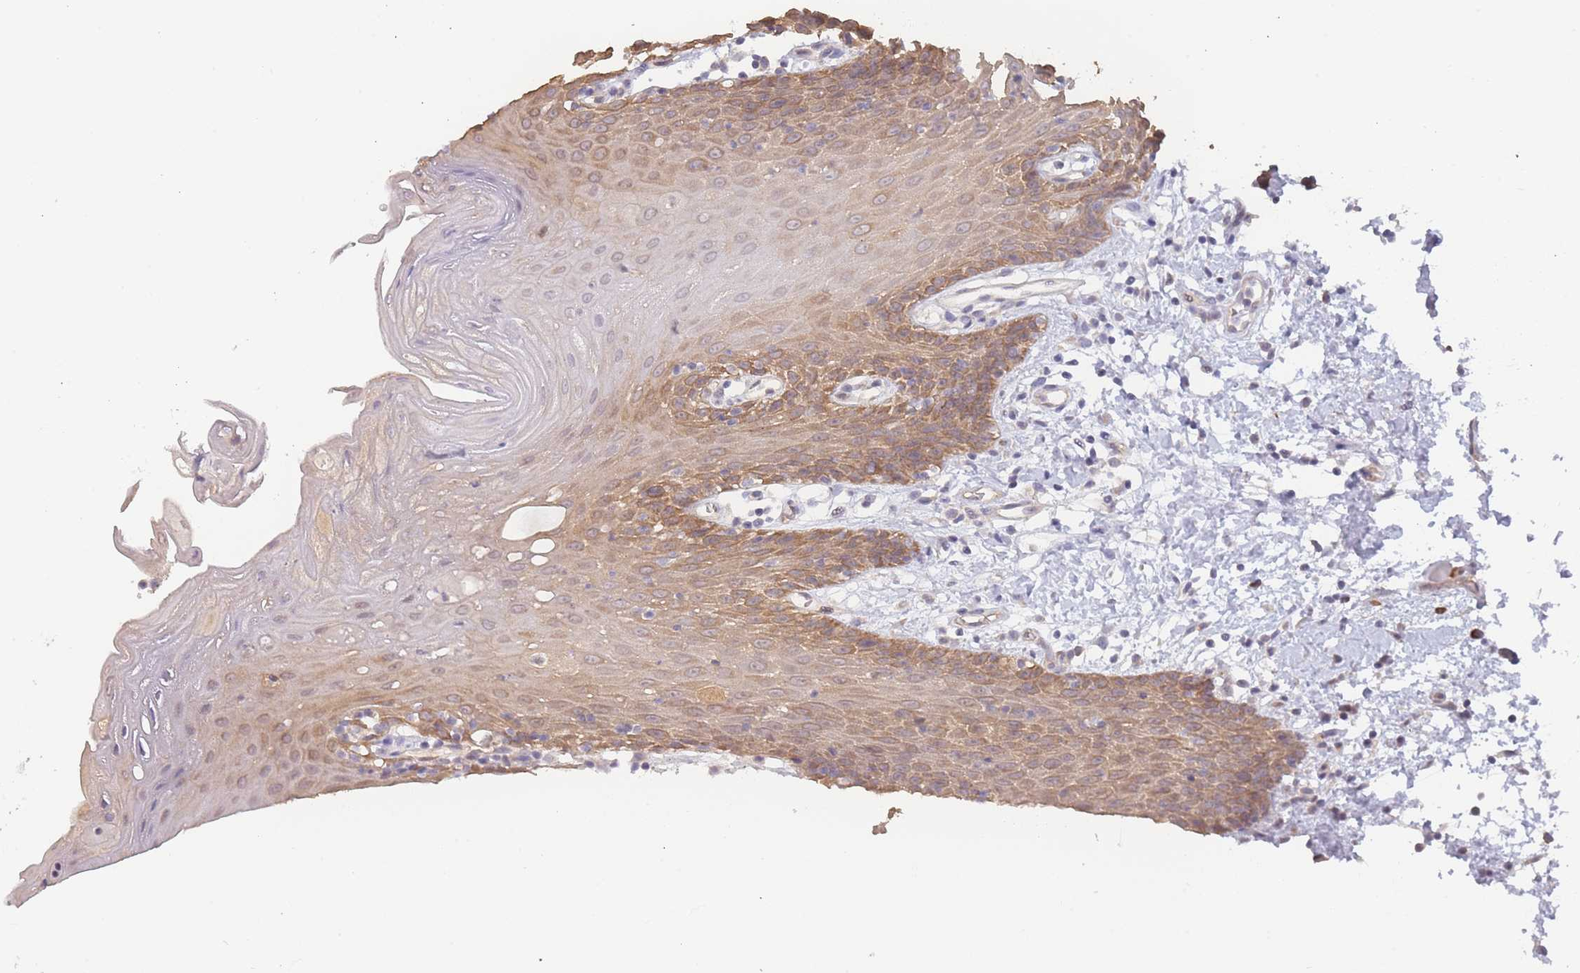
{"staining": {"intensity": "moderate", "quantity": ">75%", "location": "cytoplasmic/membranous"}, "tissue": "oral mucosa", "cell_type": "Squamous epithelial cells", "image_type": "normal", "snomed": [{"axis": "morphology", "description": "Normal tissue, NOS"}, {"axis": "topography", "description": "Oral tissue"}, {"axis": "topography", "description": "Tounge, NOS"}], "caption": "Moderate cytoplasmic/membranous protein positivity is identified in approximately >75% of squamous epithelial cells in oral mucosa. (DAB (3,3'-diaminobenzidine) = brown stain, brightfield microscopy at high magnification).", "gene": "FAM227B", "patient": {"sex": "female", "age": 59}}